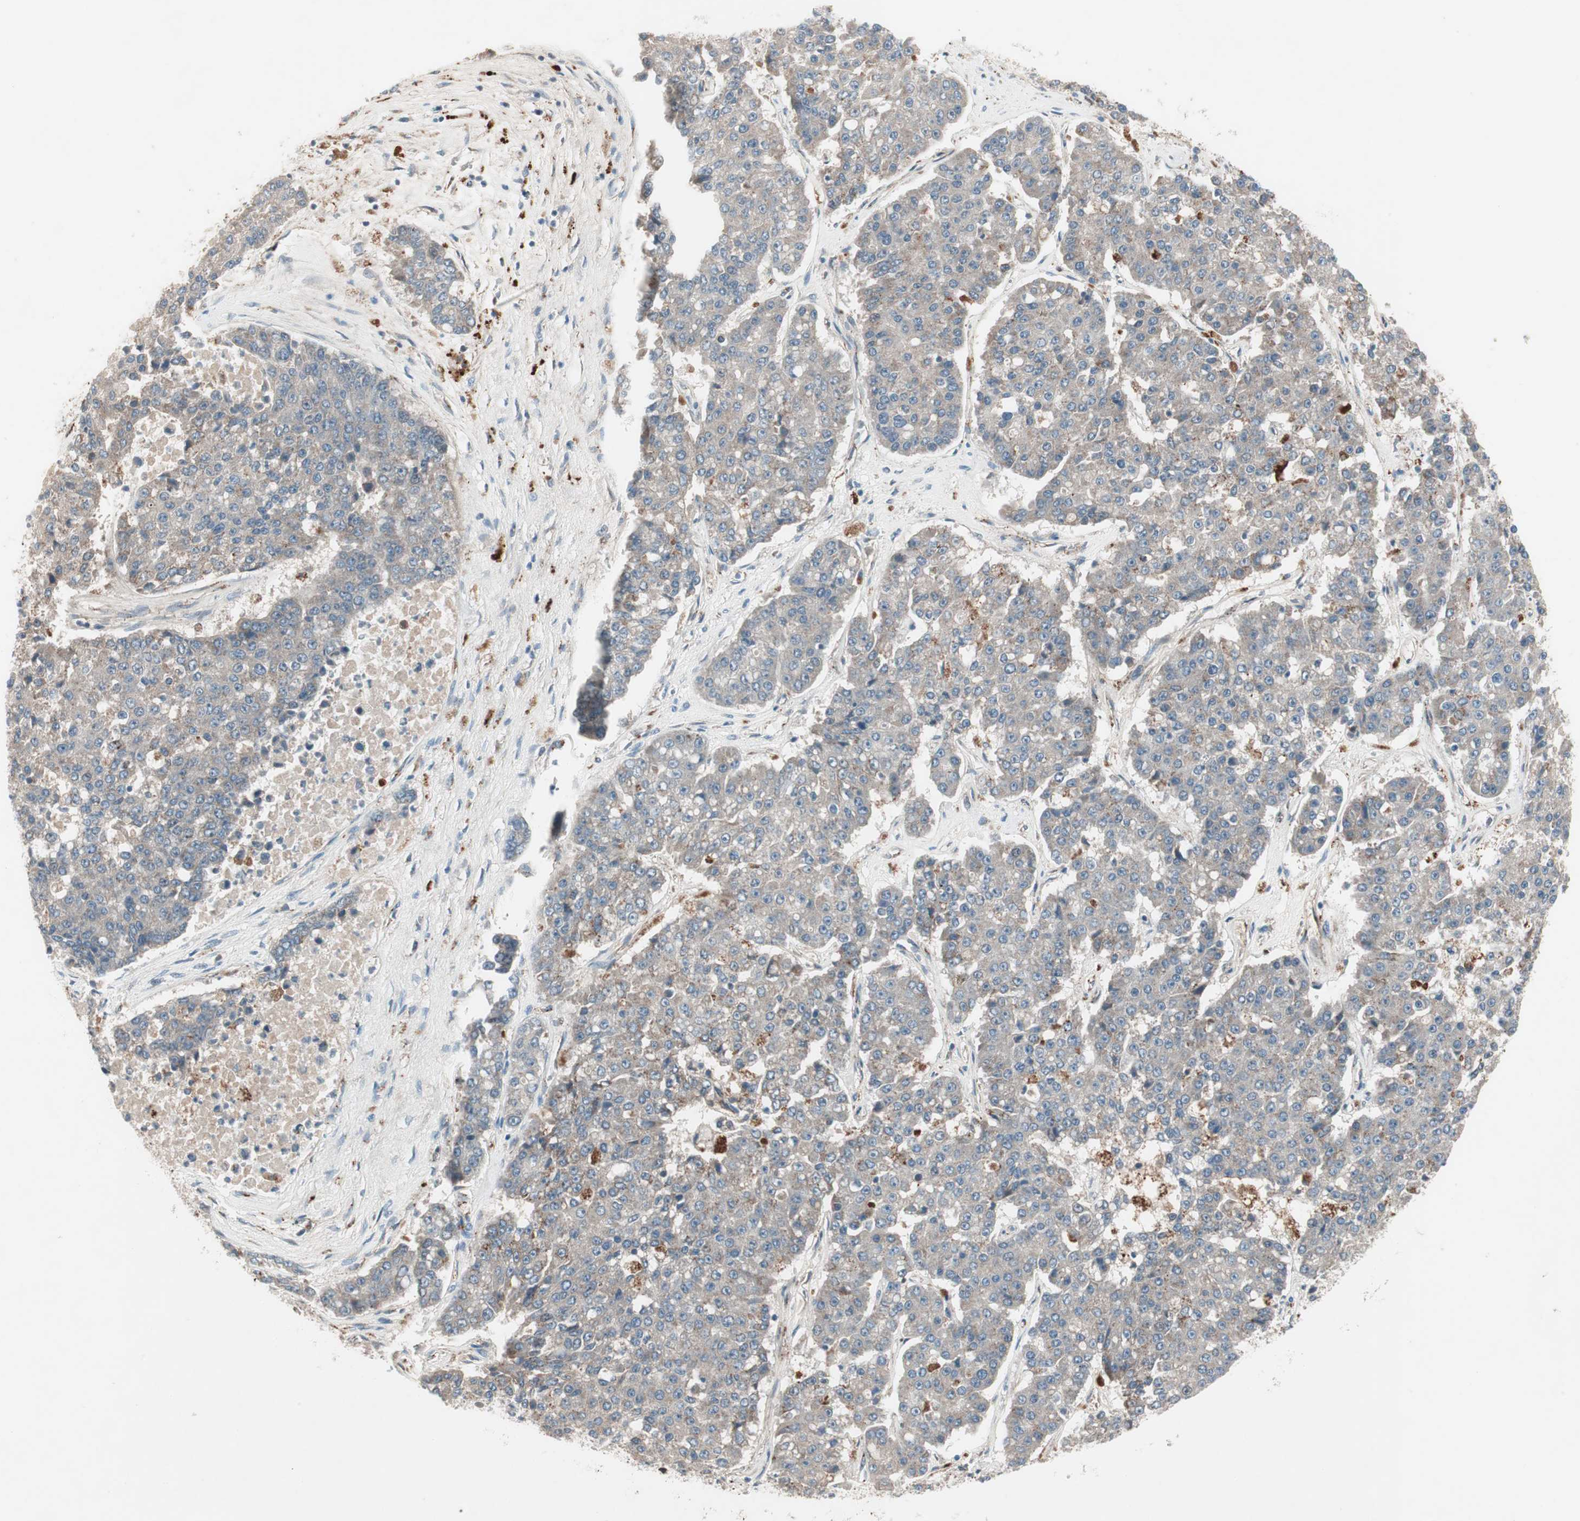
{"staining": {"intensity": "moderate", "quantity": "25%-75%", "location": "cytoplasmic/membranous"}, "tissue": "pancreatic cancer", "cell_type": "Tumor cells", "image_type": "cancer", "snomed": [{"axis": "morphology", "description": "Adenocarcinoma, NOS"}, {"axis": "topography", "description": "Pancreas"}], "caption": "Tumor cells exhibit medium levels of moderate cytoplasmic/membranous staining in about 25%-75% of cells in pancreatic adenocarcinoma.", "gene": "FGFR4", "patient": {"sex": "male", "age": 50}}